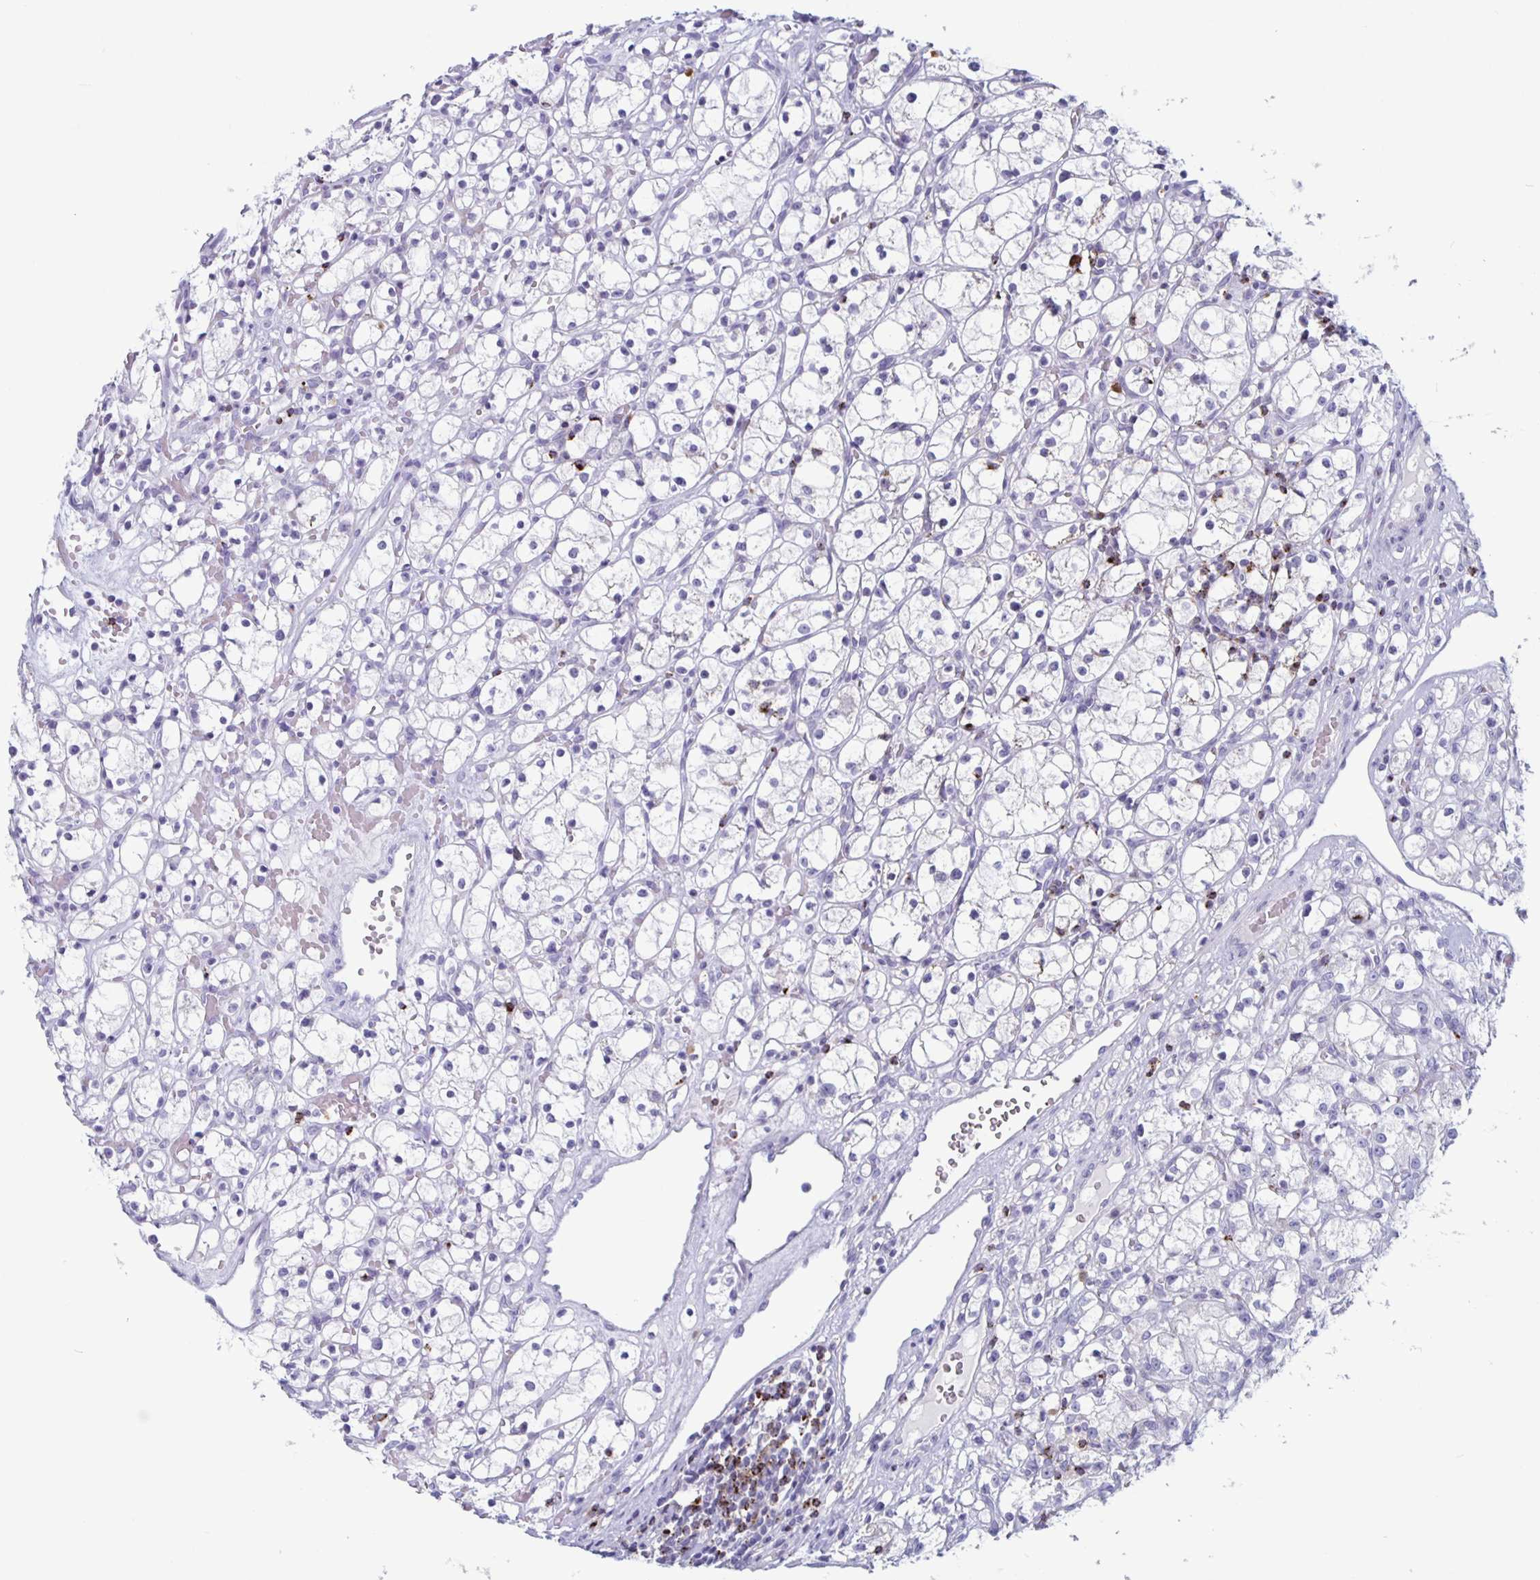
{"staining": {"intensity": "negative", "quantity": "none", "location": "none"}, "tissue": "renal cancer", "cell_type": "Tumor cells", "image_type": "cancer", "snomed": [{"axis": "morphology", "description": "Adenocarcinoma, NOS"}, {"axis": "topography", "description": "Kidney"}], "caption": "Micrograph shows no significant protein staining in tumor cells of renal cancer. (DAB immunohistochemistry (IHC) with hematoxylin counter stain).", "gene": "GZMK", "patient": {"sex": "female", "age": 59}}